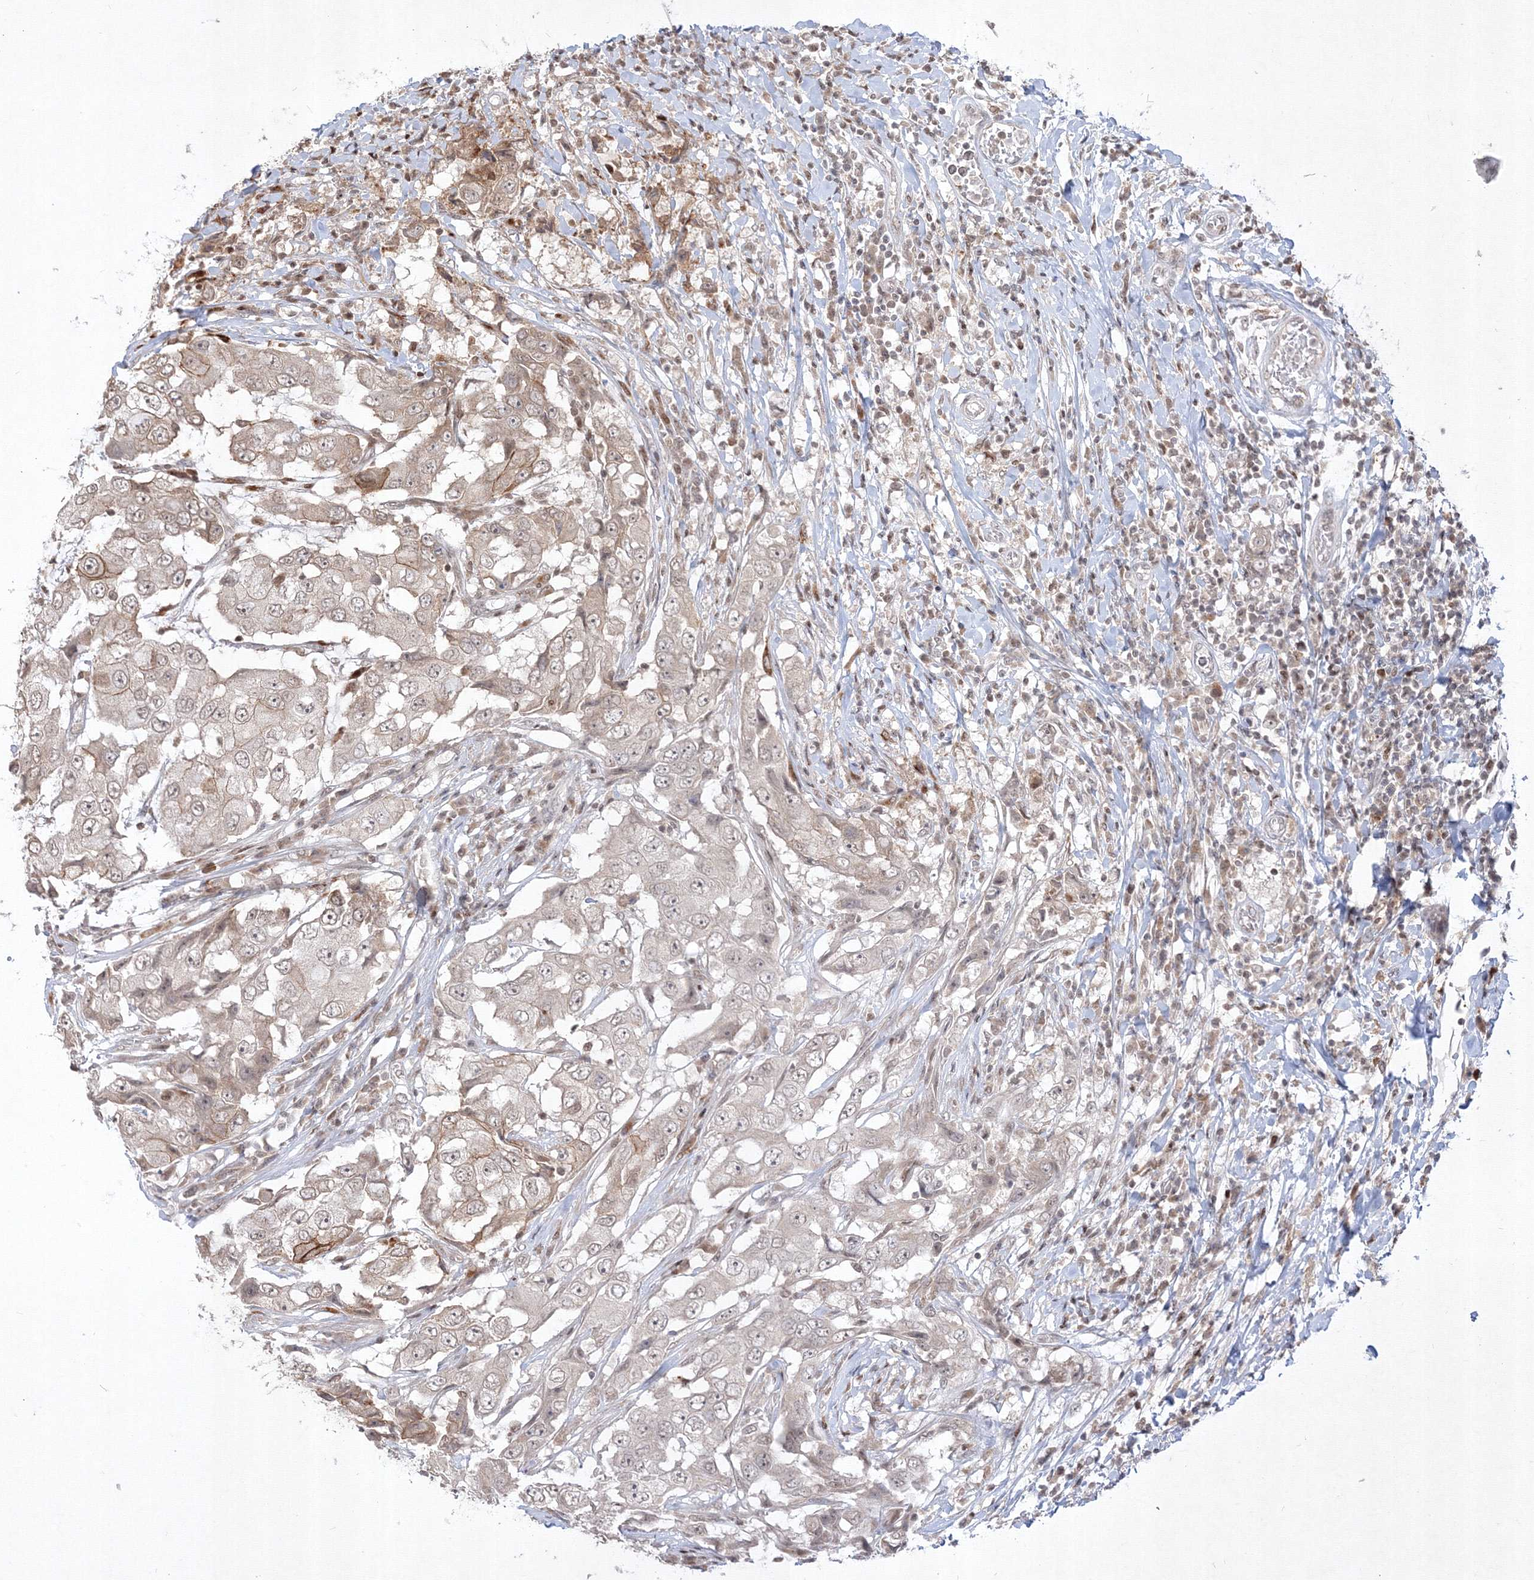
{"staining": {"intensity": "weak", "quantity": "25%-75%", "location": "cytoplasmic/membranous"}, "tissue": "breast cancer", "cell_type": "Tumor cells", "image_type": "cancer", "snomed": [{"axis": "morphology", "description": "Duct carcinoma"}, {"axis": "topography", "description": "Breast"}], "caption": "Protein staining reveals weak cytoplasmic/membranous expression in approximately 25%-75% of tumor cells in breast cancer.", "gene": "TAB1", "patient": {"sex": "female", "age": 27}}